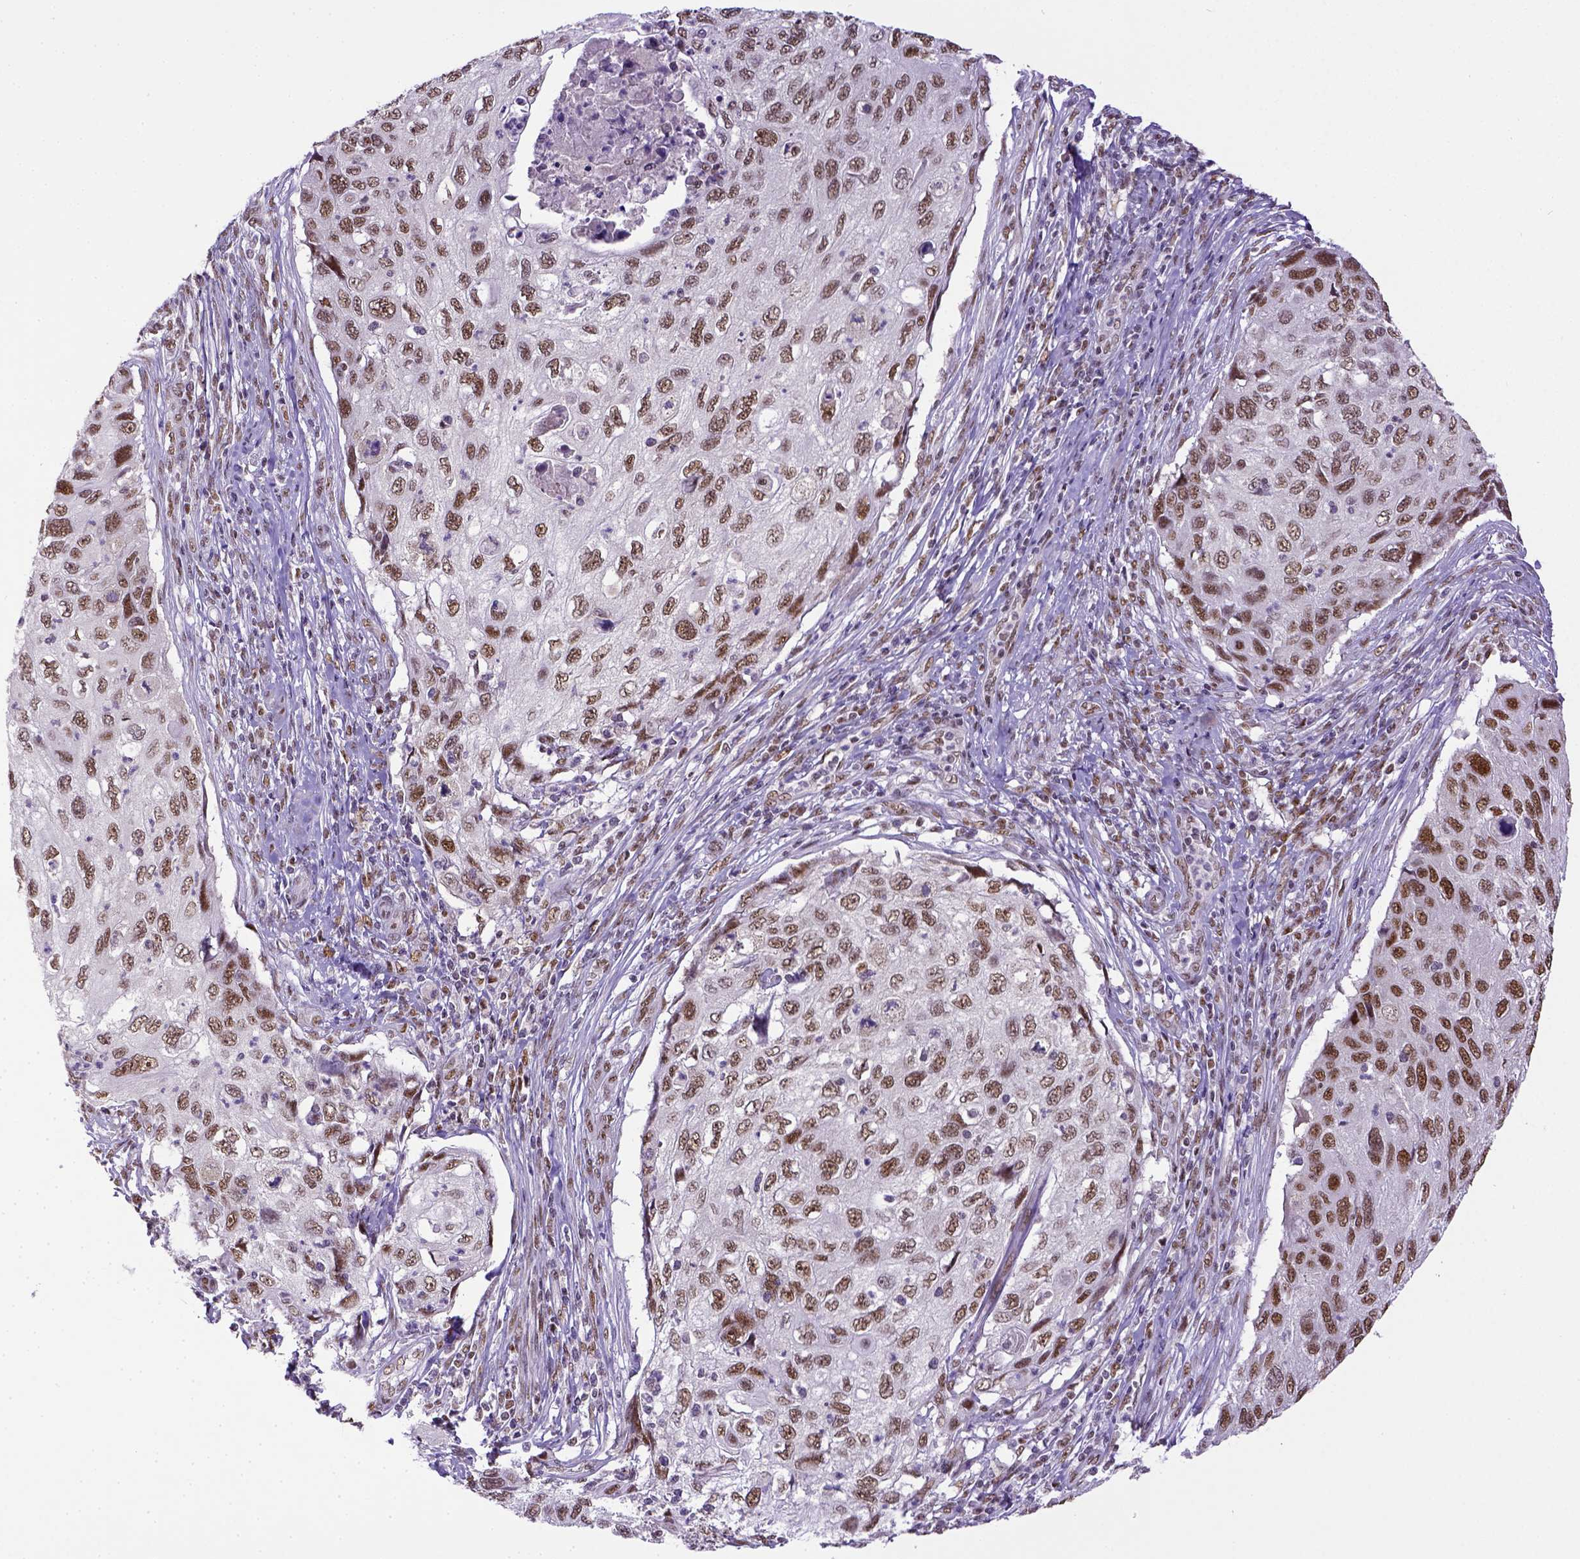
{"staining": {"intensity": "moderate", "quantity": ">75%", "location": "nuclear"}, "tissue": "cervical cancer", "cell_type": "Tumor cells", "image_type": "cancer", "snomed": [{"axis": "morphology", "description": "Squamous cell carcinoma, NOS"}, {"axis": "topography", "description": "Cervix"}], "caption": "Brown immunohistochemical staining in human squamous cell carcinoma (cervical) exhibits moderate nuclear positivity in approximately >75% of tumor cells. The protein of interest is stained brown, and the nuclei are stained in blue (DAB (3,3'-diaminobenzidine) IHC with brightfield microscopy, high magnification).", "gene": "ERCC1", "patient": {"sex": "female", "age": 70}}